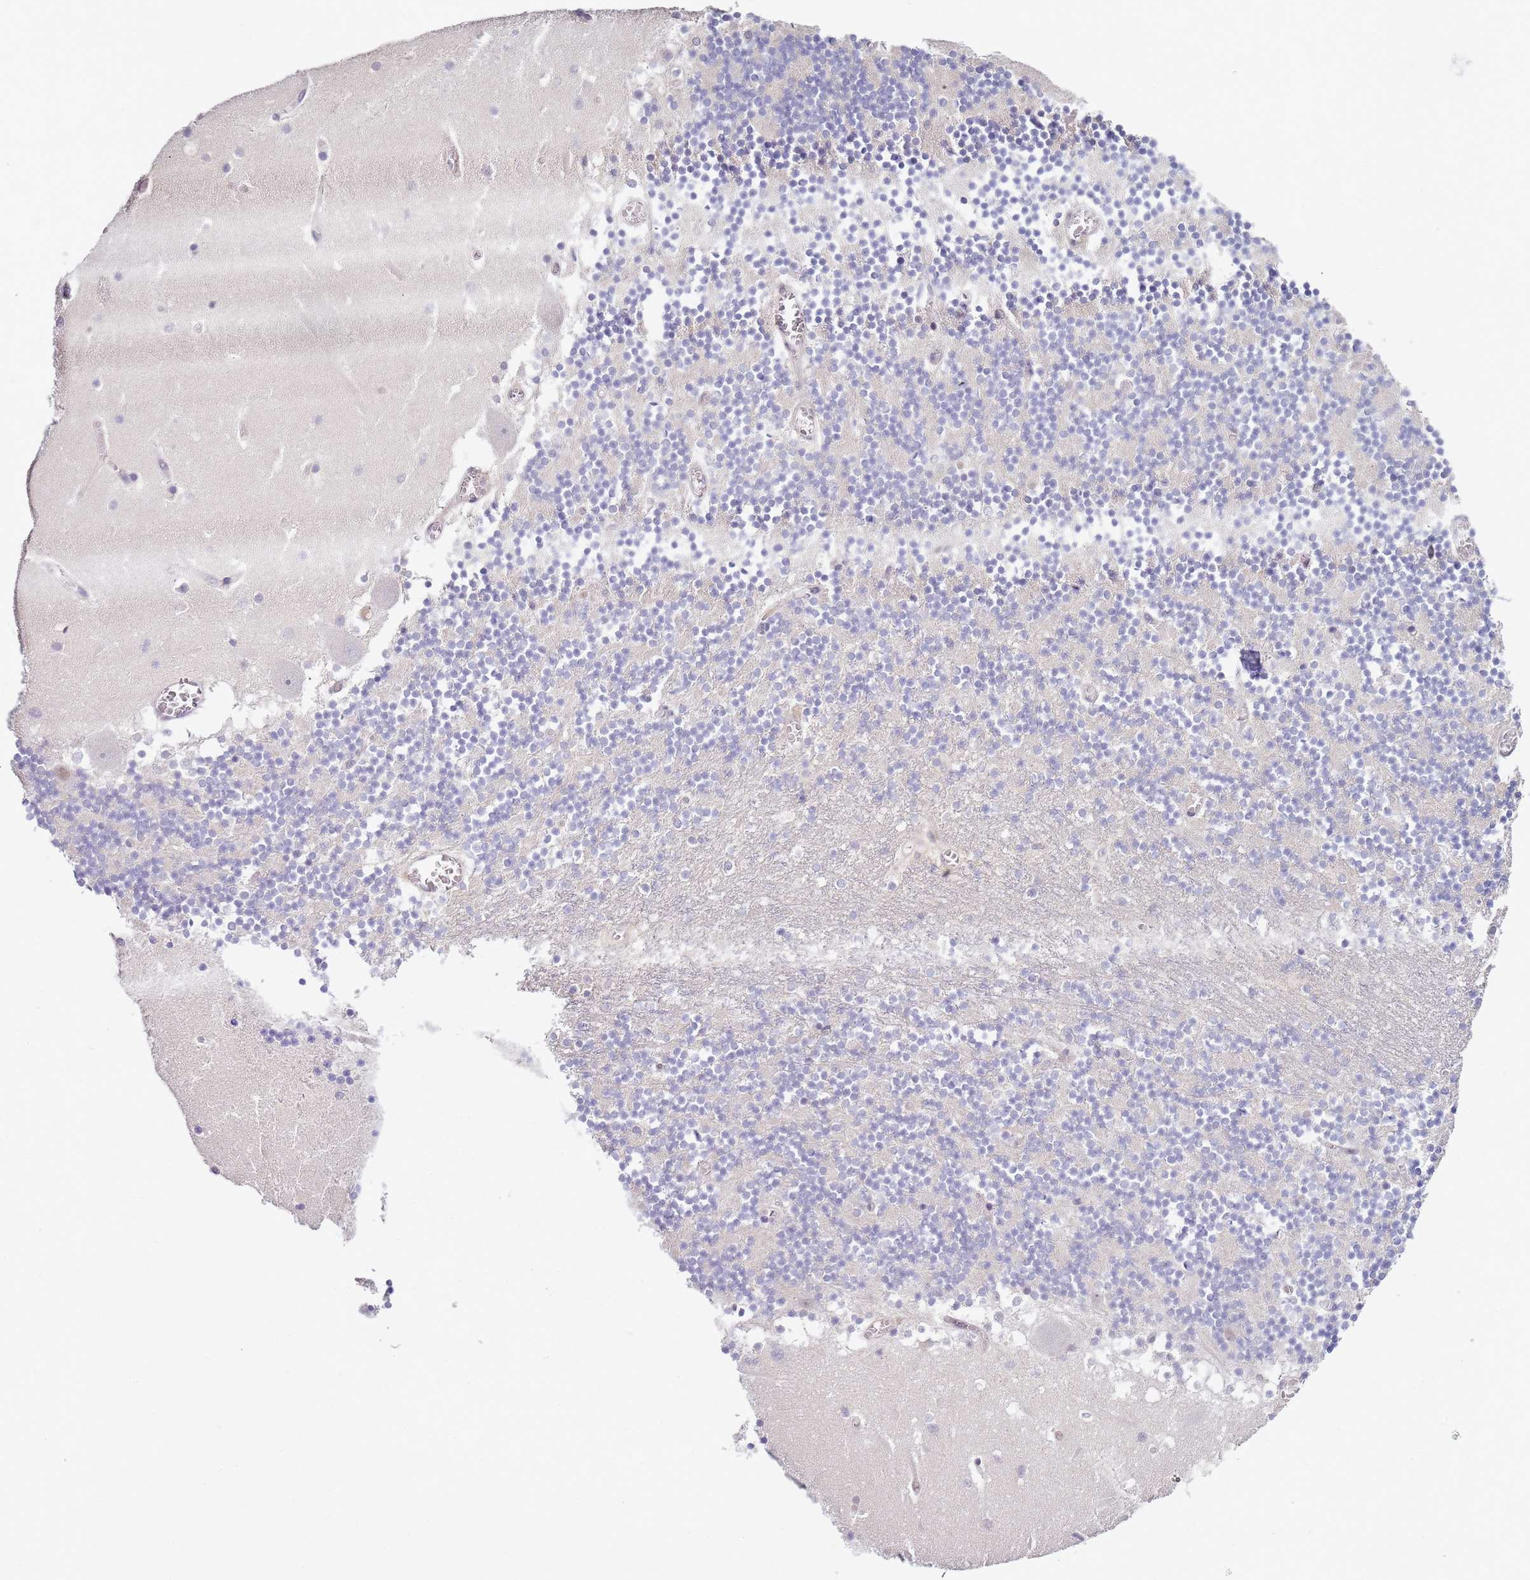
{"staining": {"intensity": "negative", "quantity": "none", "location": "none"}, "tissue": "cerebellum", "cell_type": "Cells in granular layer", "image_type": "normal", "snomed": [{"axis": "morphology", "description": "Normal tissue, NOS"}, {"axis": "topography", "description": "Cerebellum"}], "caption": "Immunohistochemistry of unremarkable human cerebellum demonstrates no expression in cells in granular layer. Brightfield microscopy of immunohistochemistry stained with DAB (3,3'-diaminobenzidine) (brown) and hematoxylin (blue), captured at high magnification.", "gene": "GSTO2", "patient": {"sex": "female", "age": 28}}